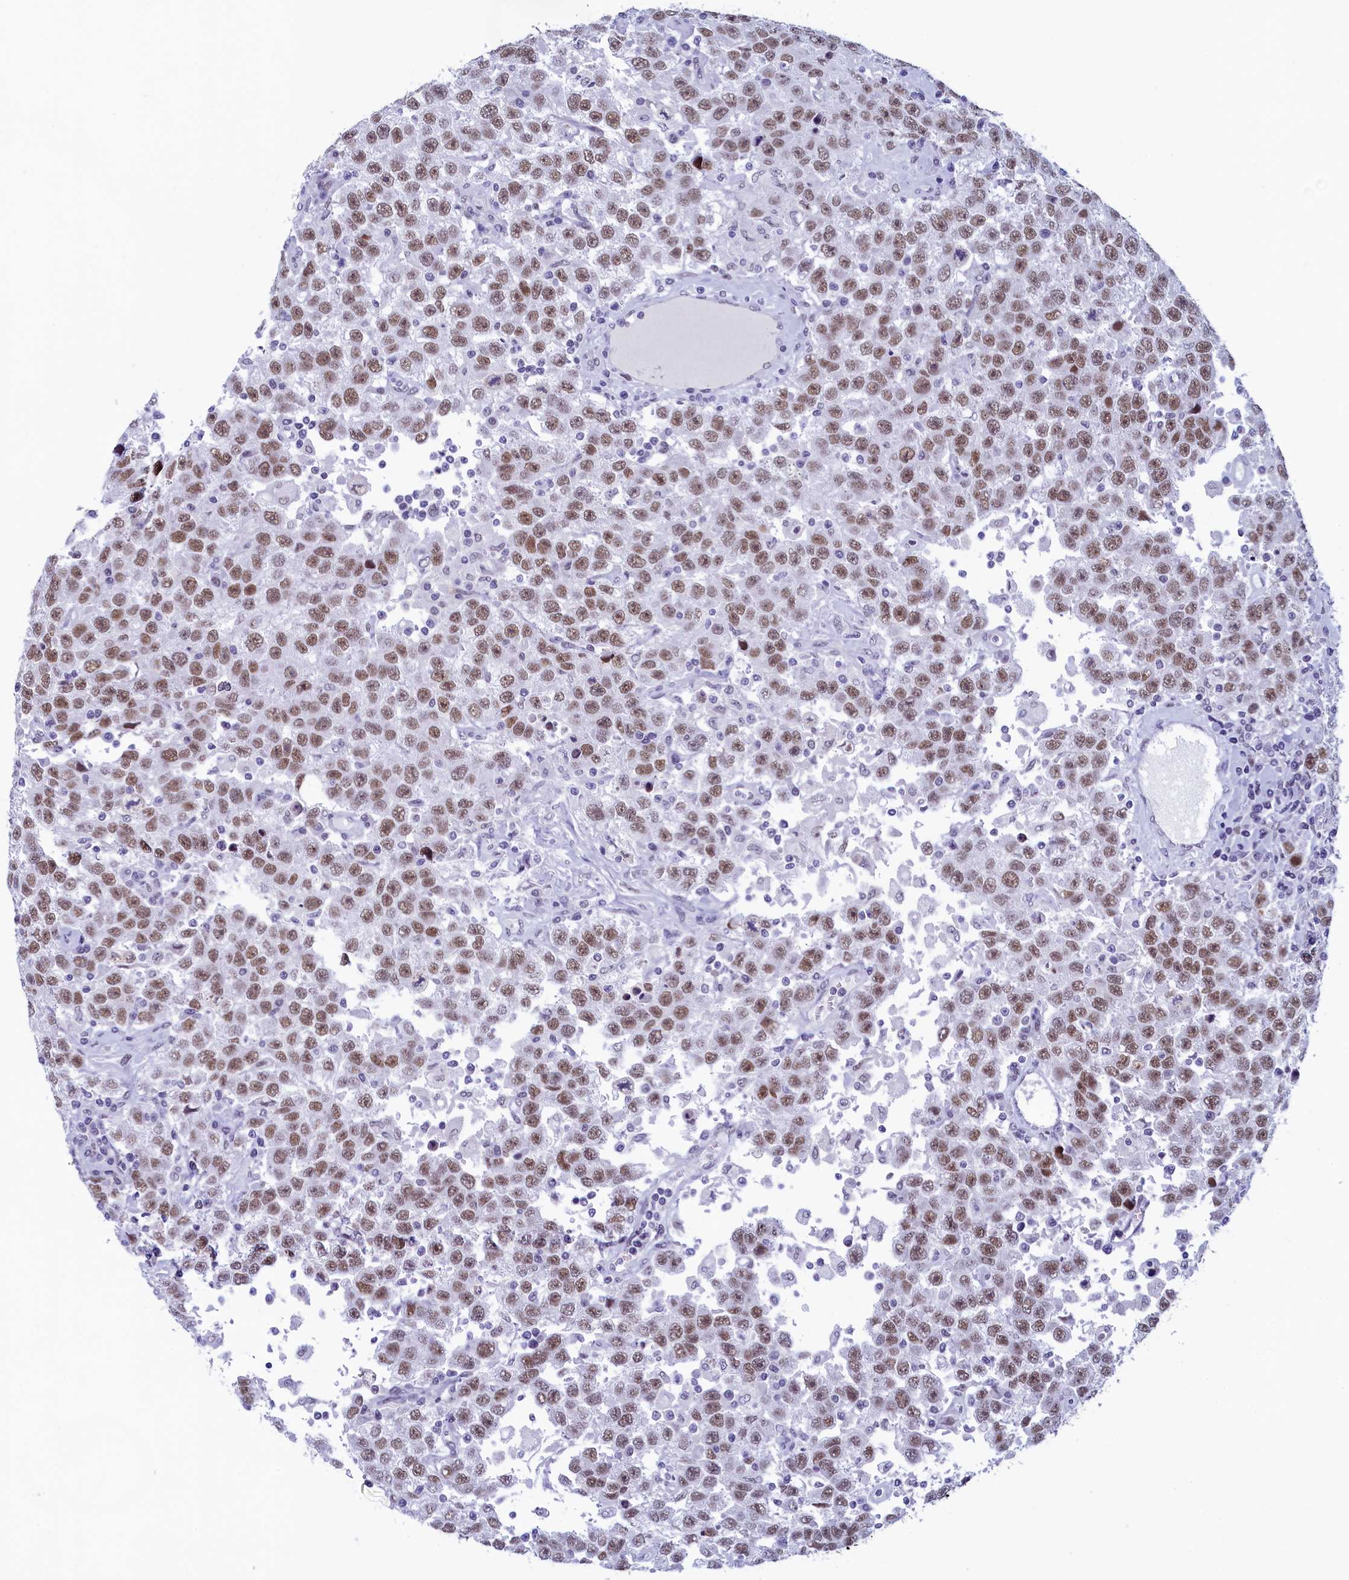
{"staining": {"intensity": "moderate", "quantity": ">75%", "location": "nuclear"}, "tissue": "testis cancer", "cell_type": "Tumor cells", "image_type": "cancer", "snomed": [{"axis": "morphology", "description": "Seminoma, NOS"}, {"axis": "topography", "description": "Testis"}], "caption": "A photomicrograph of human testis cancer (seminoma) stained for a protein displays moderate nuclear brown staining in tumor cells.", "gene": "SUGP2", "patient": {"sex": "male", "age": 41}}